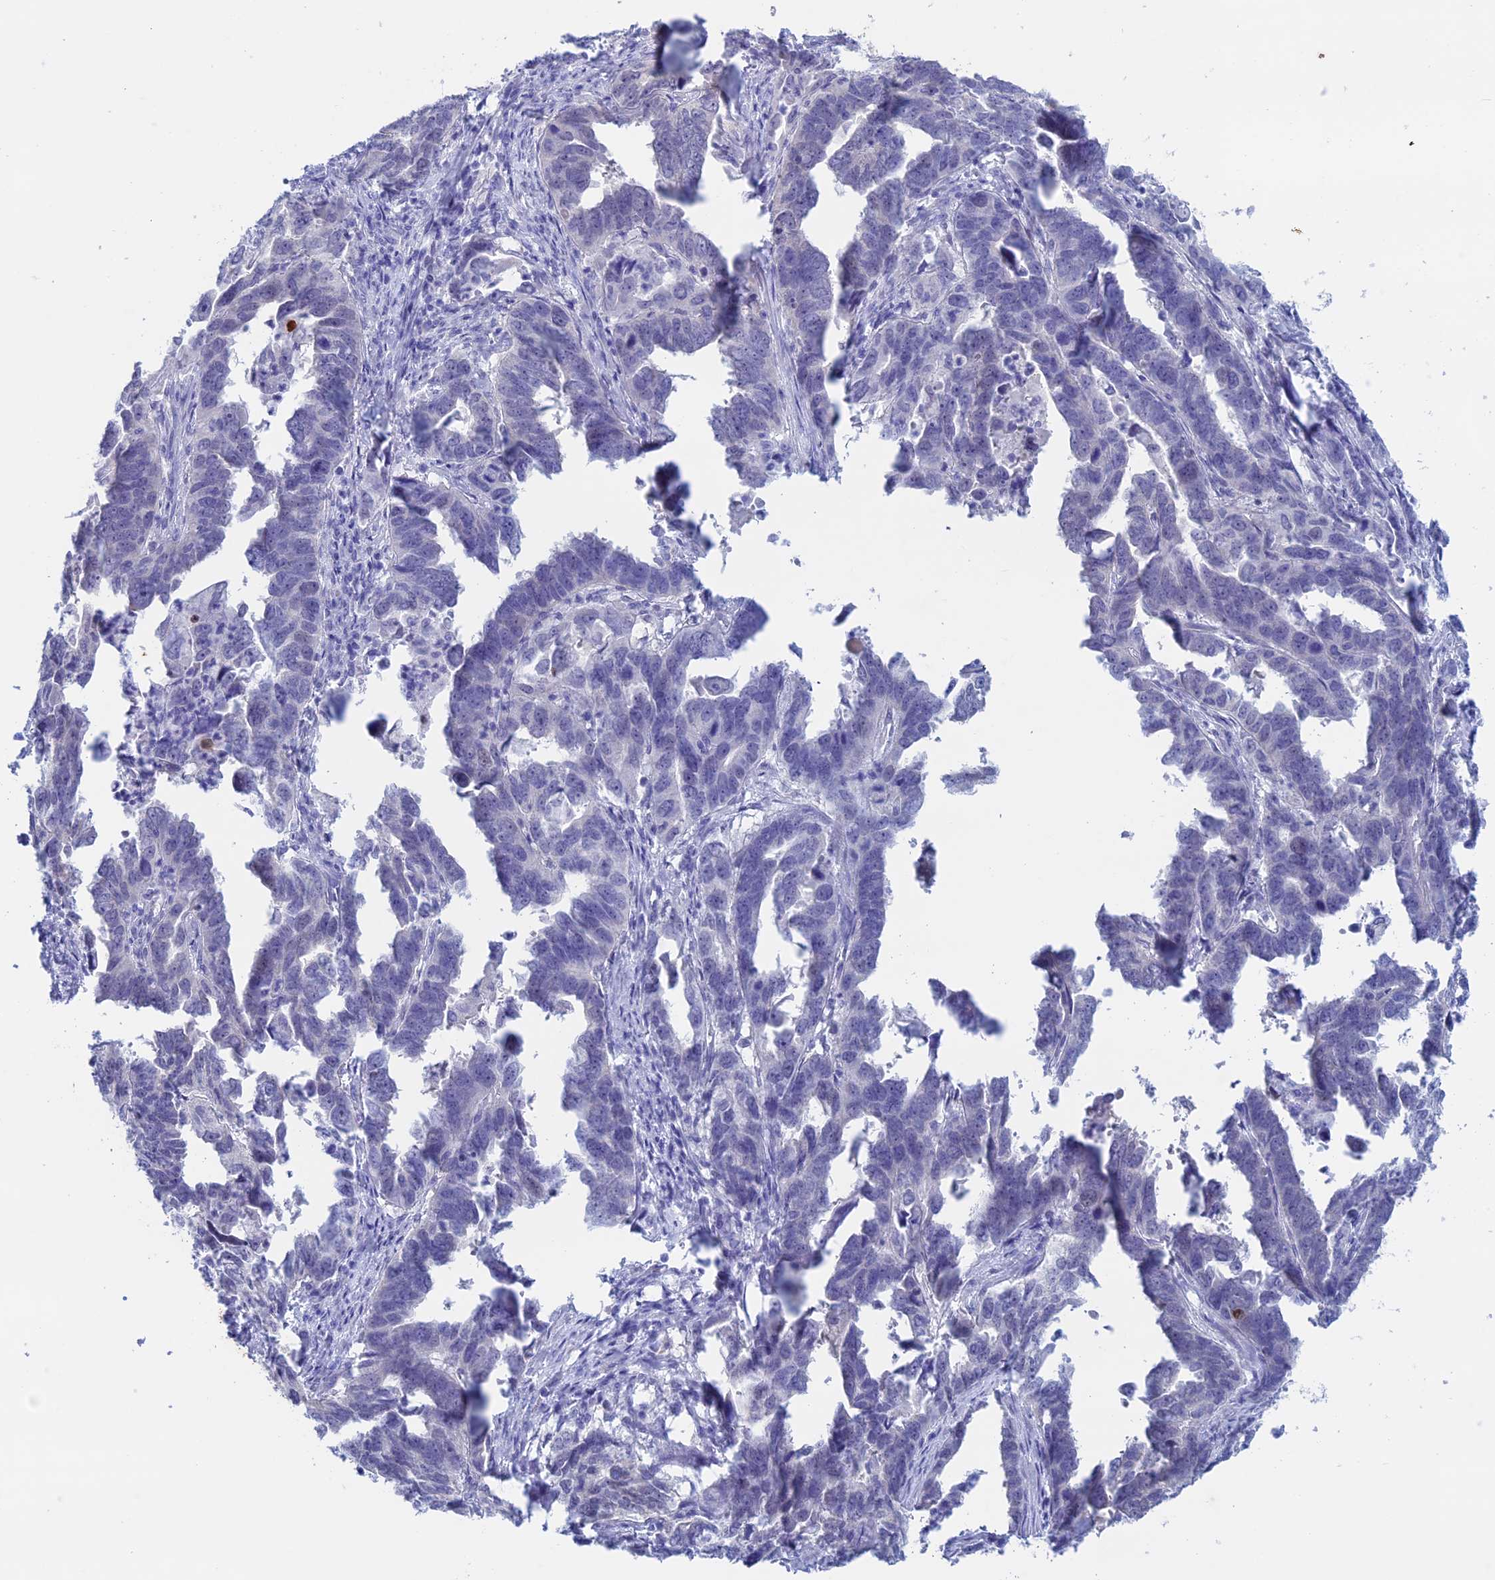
{"staining": {"intensity": "negative", "quantity": "none", "location": "none"}, "tissue": "endometrial cancer", "cell_type": "Tumor cells", "image_type": "cancer", "snomed": [{"axis": "morphology", "description": "Adenocarcinoma, NOS"}, {"axis": "topography", "description": "Endometrium"}], "caption": "There is no significant expression in tumor cells of endometrial cancer.", "gene": "LHFPL2", "patient": {"sex": "female", "age": 65}}